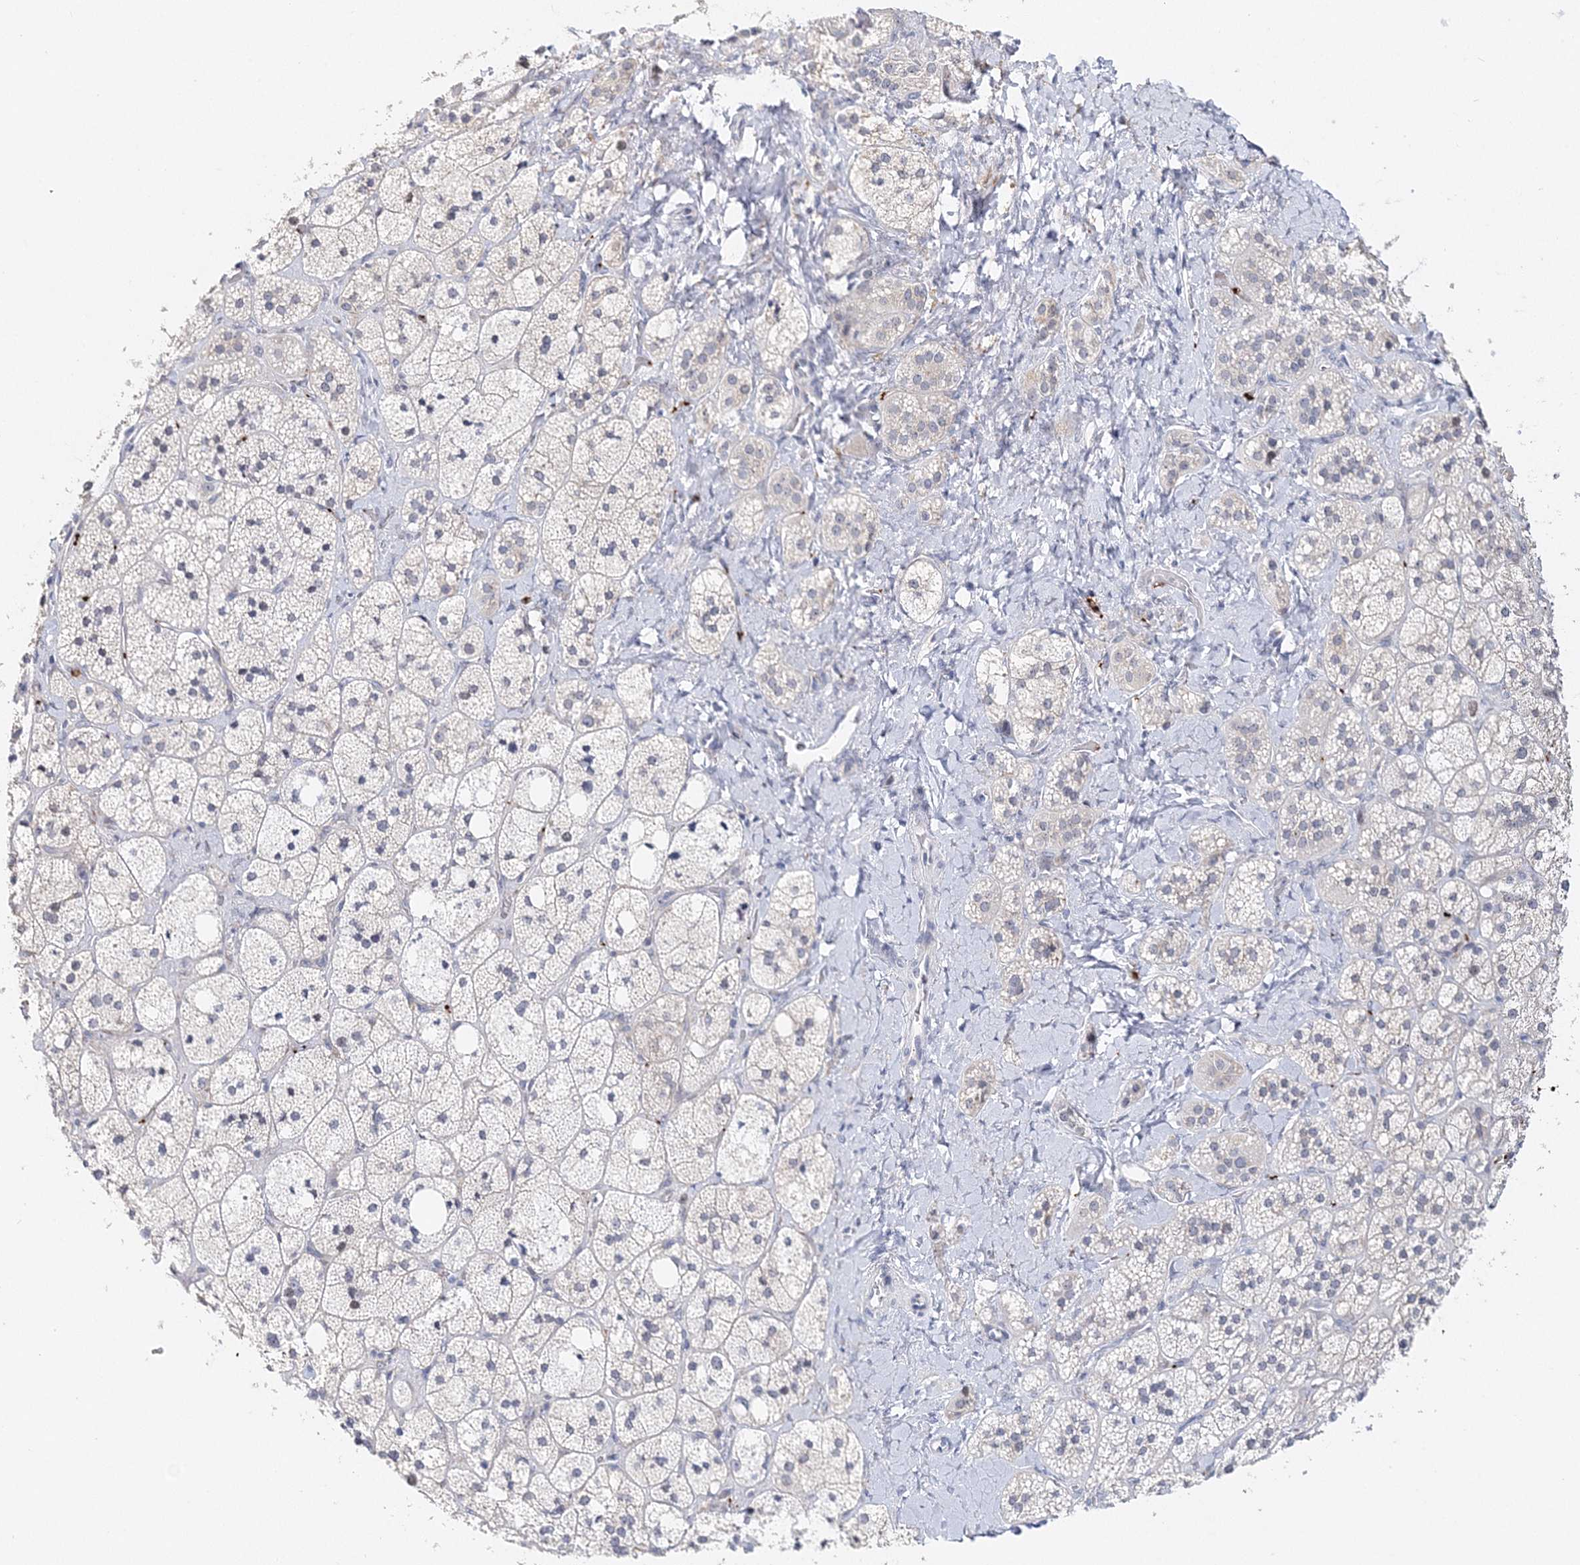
{"staining": {"intensity": "moderate", "quantity": "<25%", "location": "cytoplasmic/membranous,nuclear"}, "tissue": "adrenal gland", "cell_type": "Glandular cells", "image_type": "normal", "snomed": [{"axis": "morphology", "description": "Normal tissue, NOS"}, {"axis": "topography", "description": "Adrenal gland"}], "caption": "Brown immunohistochemical staining in unremarkable adrenal gland displays moderate cytoplasmic/membranous,nuclear expression in approximately <25% of glandular cells. Nuclei are stained in blue.", "gene": "MYOZ2", "patient": {"sex": "male", "age": 61}}